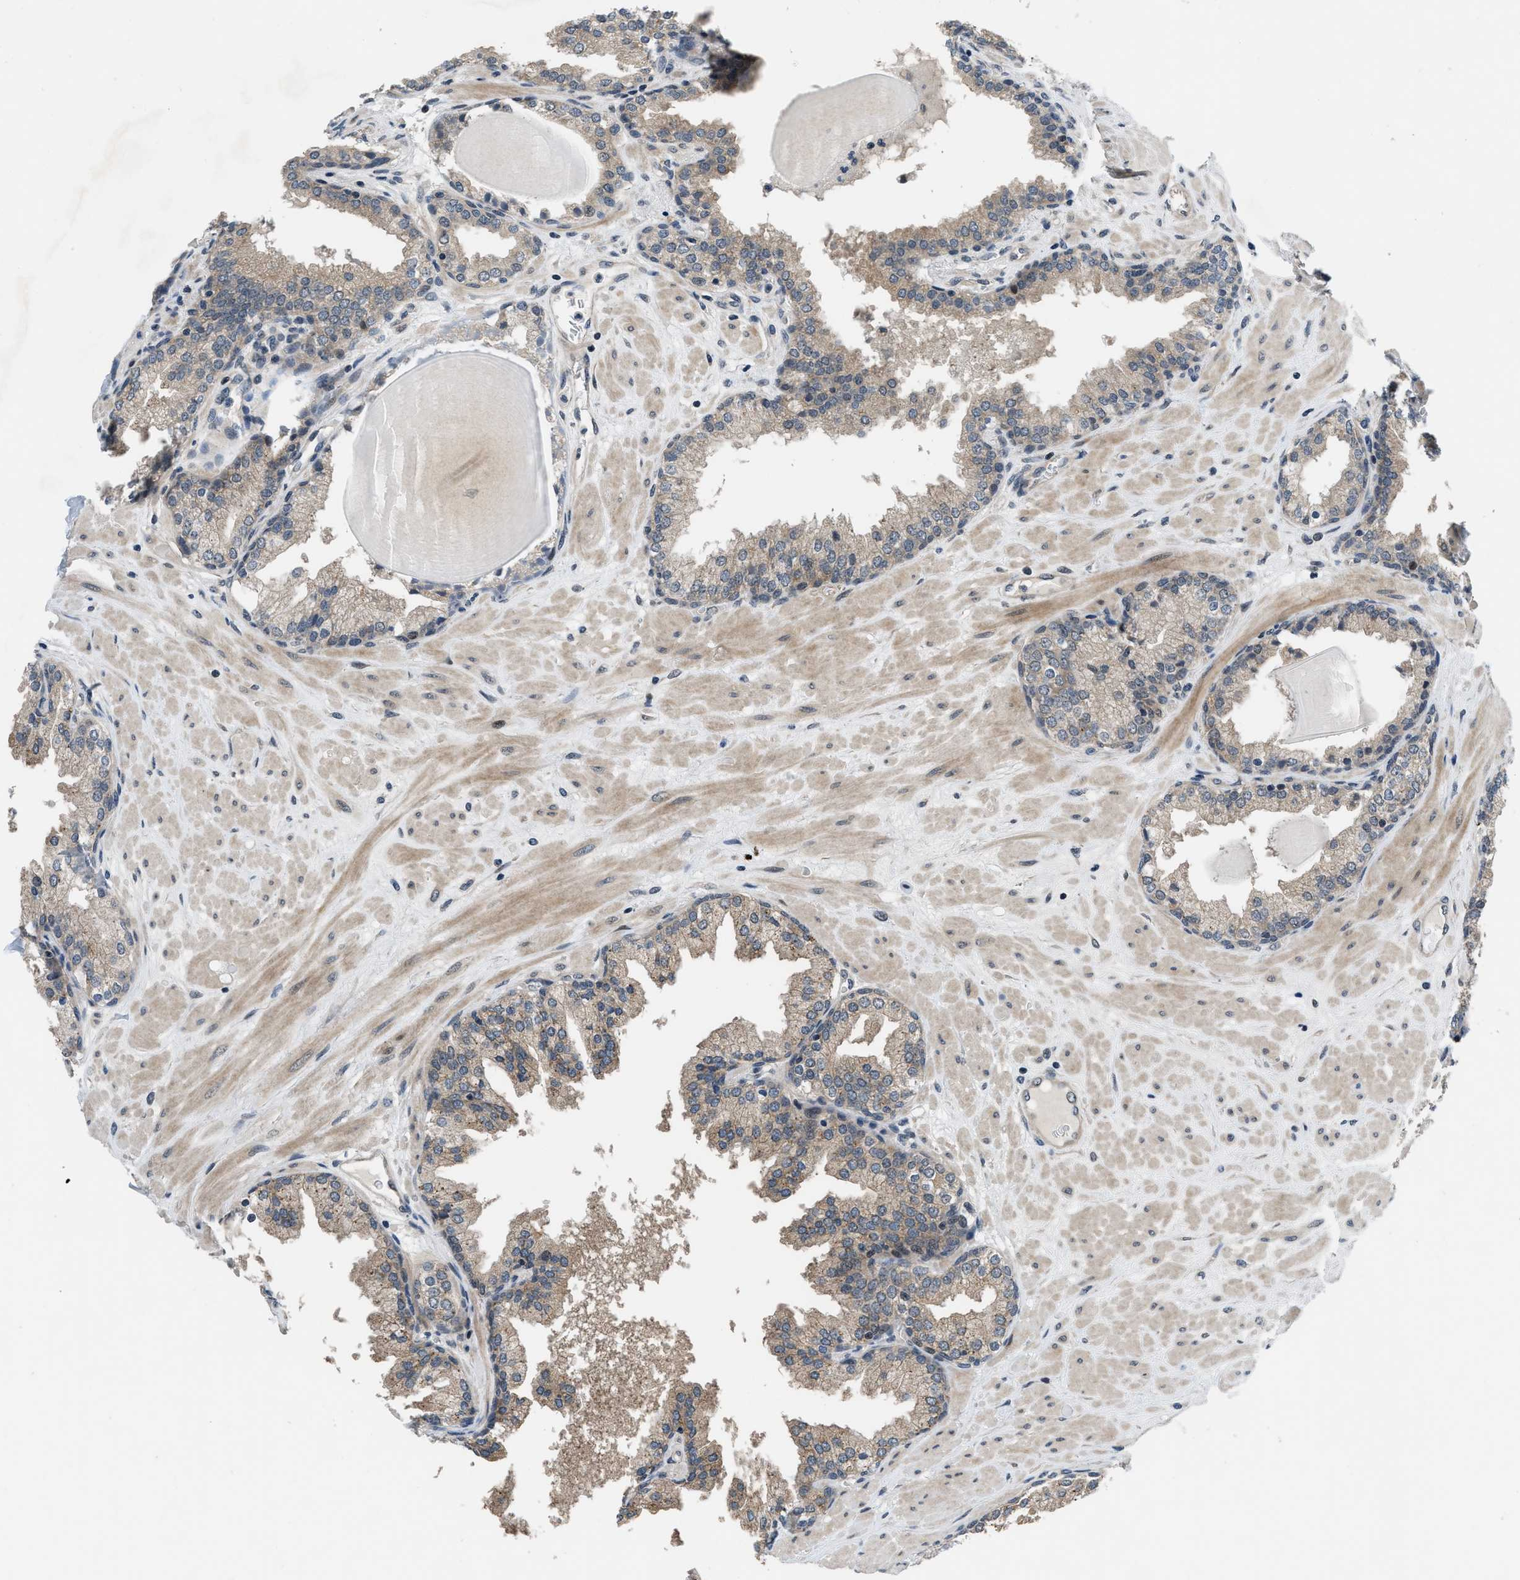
{"staining": {"intensity": "weak", "quantity": ">75%", "location": "cytoplasmic/membranous"}, "tissue": "prostate", "cell_type": "Glandular cells", "image_type": "normal", "snomed": [{"axis": "morphology", "description": "Normal tissue, NOS"}, {"axis": "topography", "description": "Prostate"}], "caption": "This image shows immunohistochemistry (IHC) staining of benign prostate, with low weak cytoplasmic/membranous staining in approximately >75% of glandular cells.", "gene": "SETD5", "patient": {"sex": "male", "age": 51}}